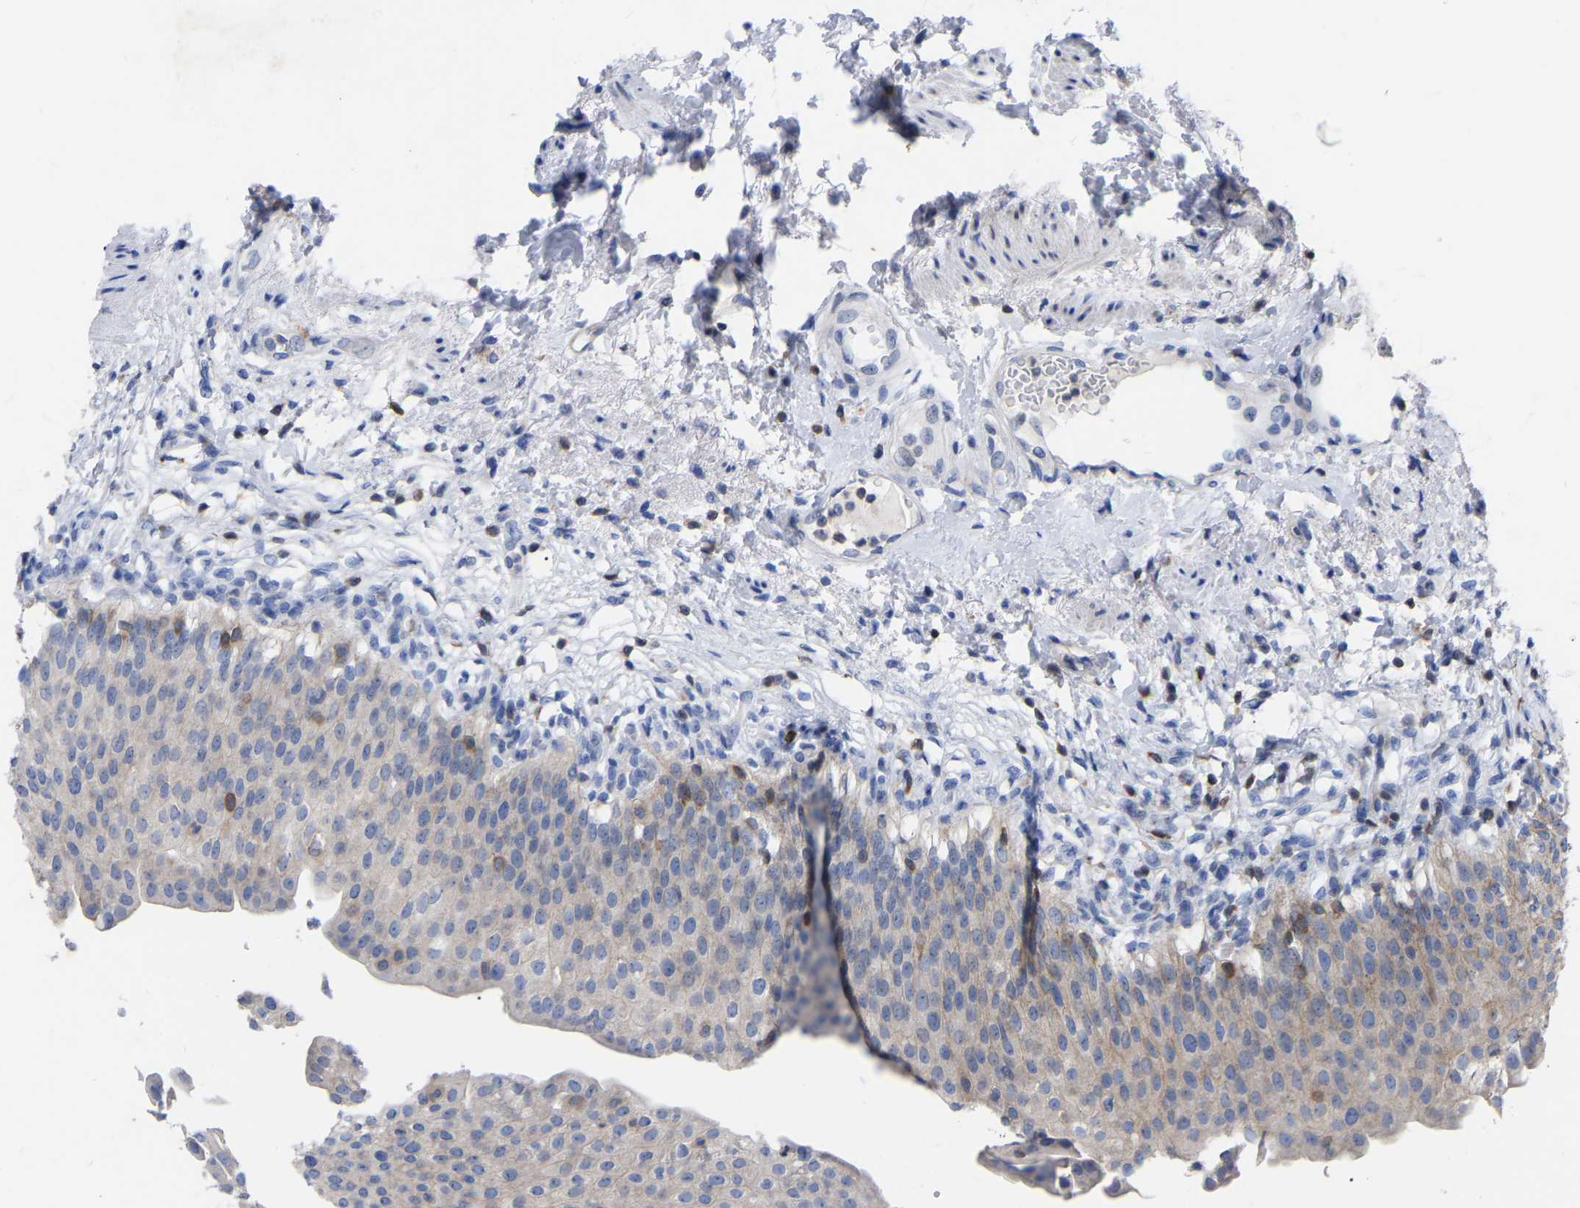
{"staining": {"intensity": "moderate", "quantity": "25%-75%", "location": "cytoplasmic/membranous"}, "tissue": "urinary bladder", "cell_type": "Urothelial cells", "image_type": "normal", "snomed": [{"axis": "morphology", "description": "Normal tissue, NOS"}, {"axis": "topography", "description": "Urinary bladder"}], "caption": "DAB immunohistochemical staining of unremarkable urinary bladder displays moderate cytoplasmic/membranous protein staining in about 25%-75% of urothelial cells. The staining was performed using DAB (3,3'-diaminobenzidine), with brown indicating positive protein expression. Nuclei are stained blue with hematoxylin.", "gene": "PTPN7", "patient": {"sex": "female", "age": 60}}